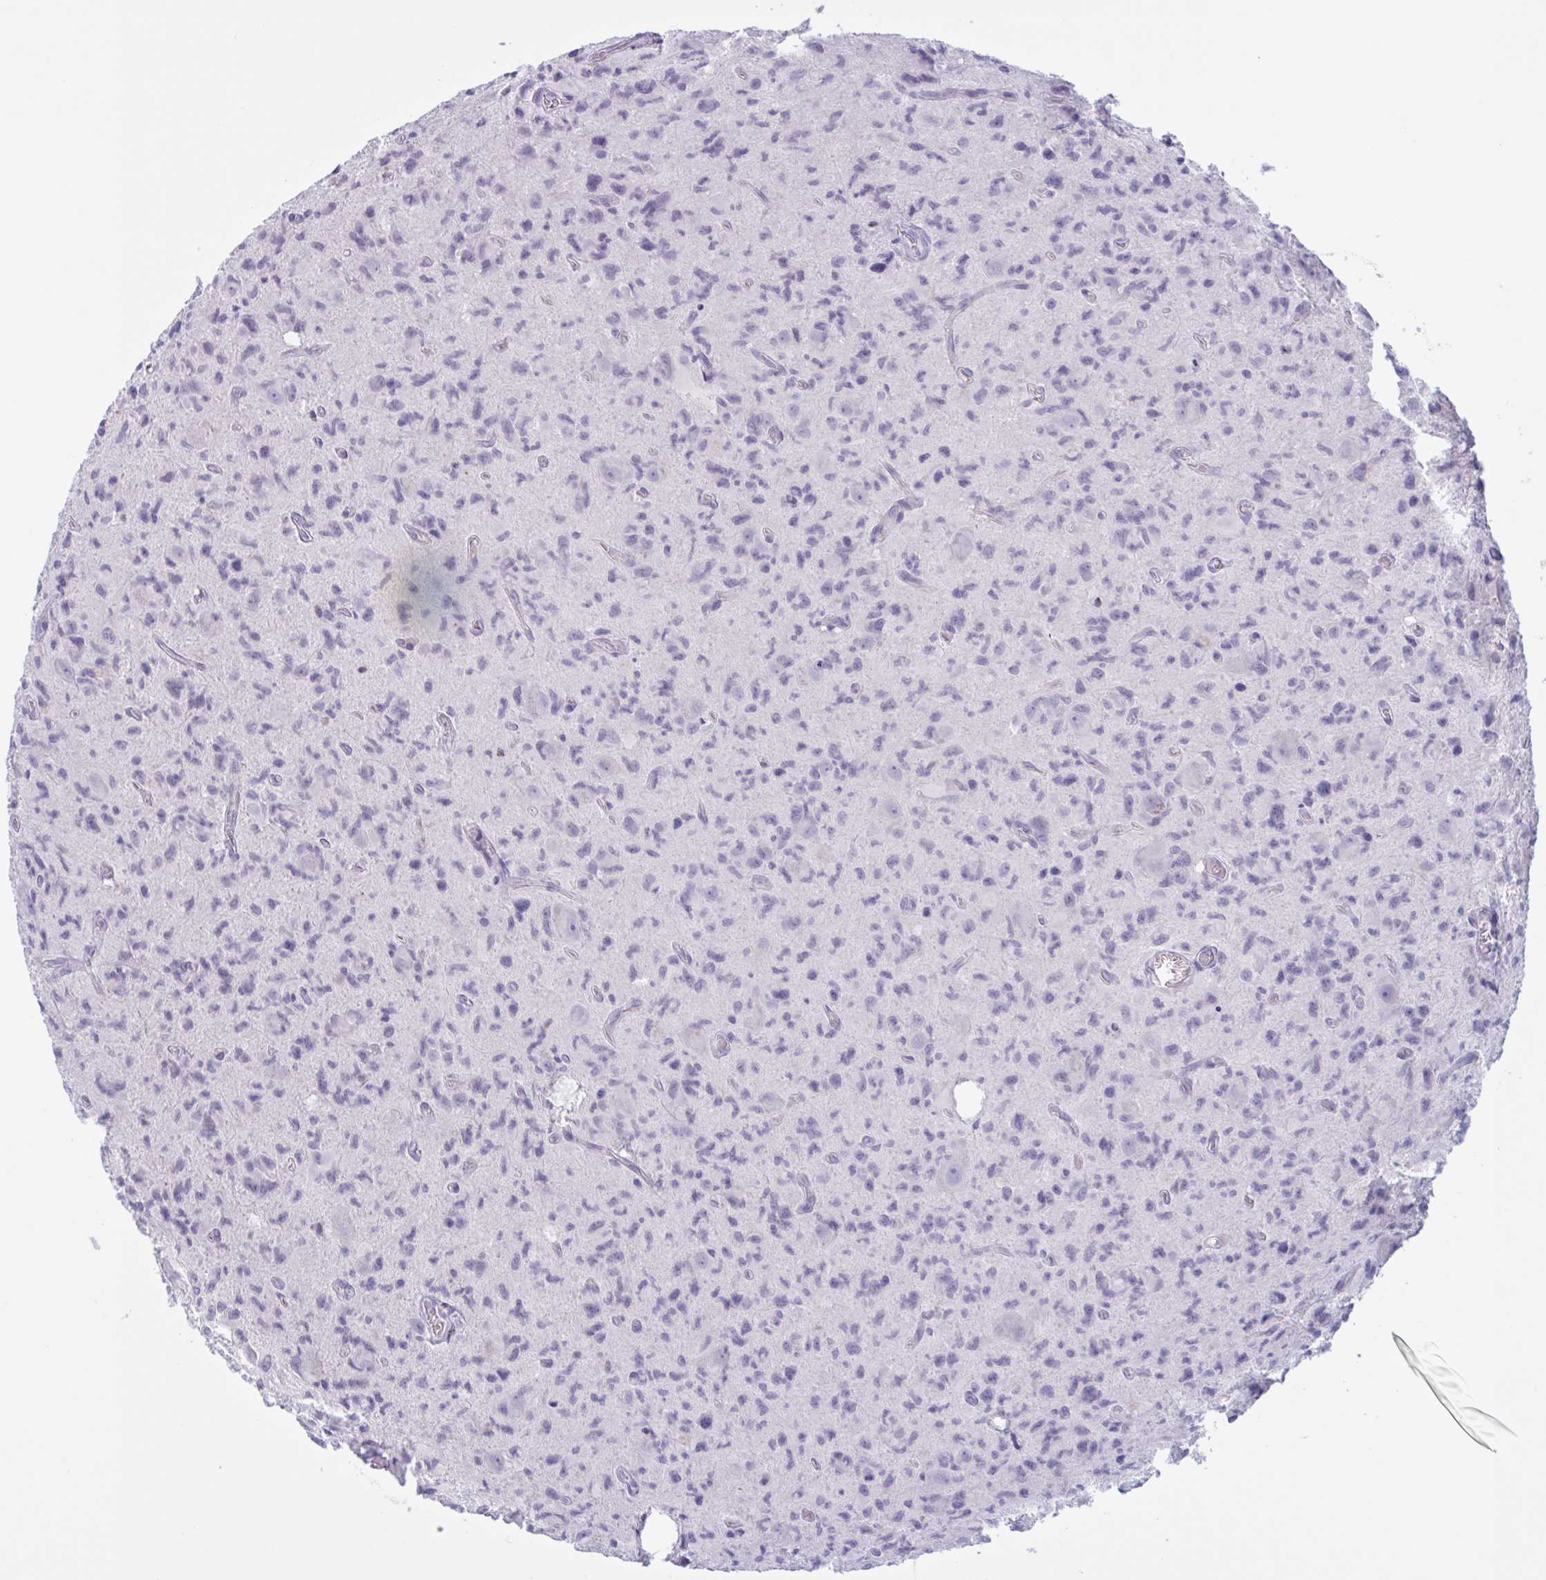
{"staining": {"intensity": "negative", "quantity": "none", "location": "none"}, "tissue": "glioma", "cell_type": "Tumor cells", "image_type": "cancer", "snomed": [{"axis": "morphology", "description": "Glioma, malignant, High grade"}, {"axis": "topography", "description": "Brain"}], "caption": "High magnification brightfield microscopy of glioma stained with DAB (brown) and counterstained with hematoxylin (blue): tumor cells show no significant expression.", "gene": "XCL1", "patient": {"sex": "male", "age": 76}}